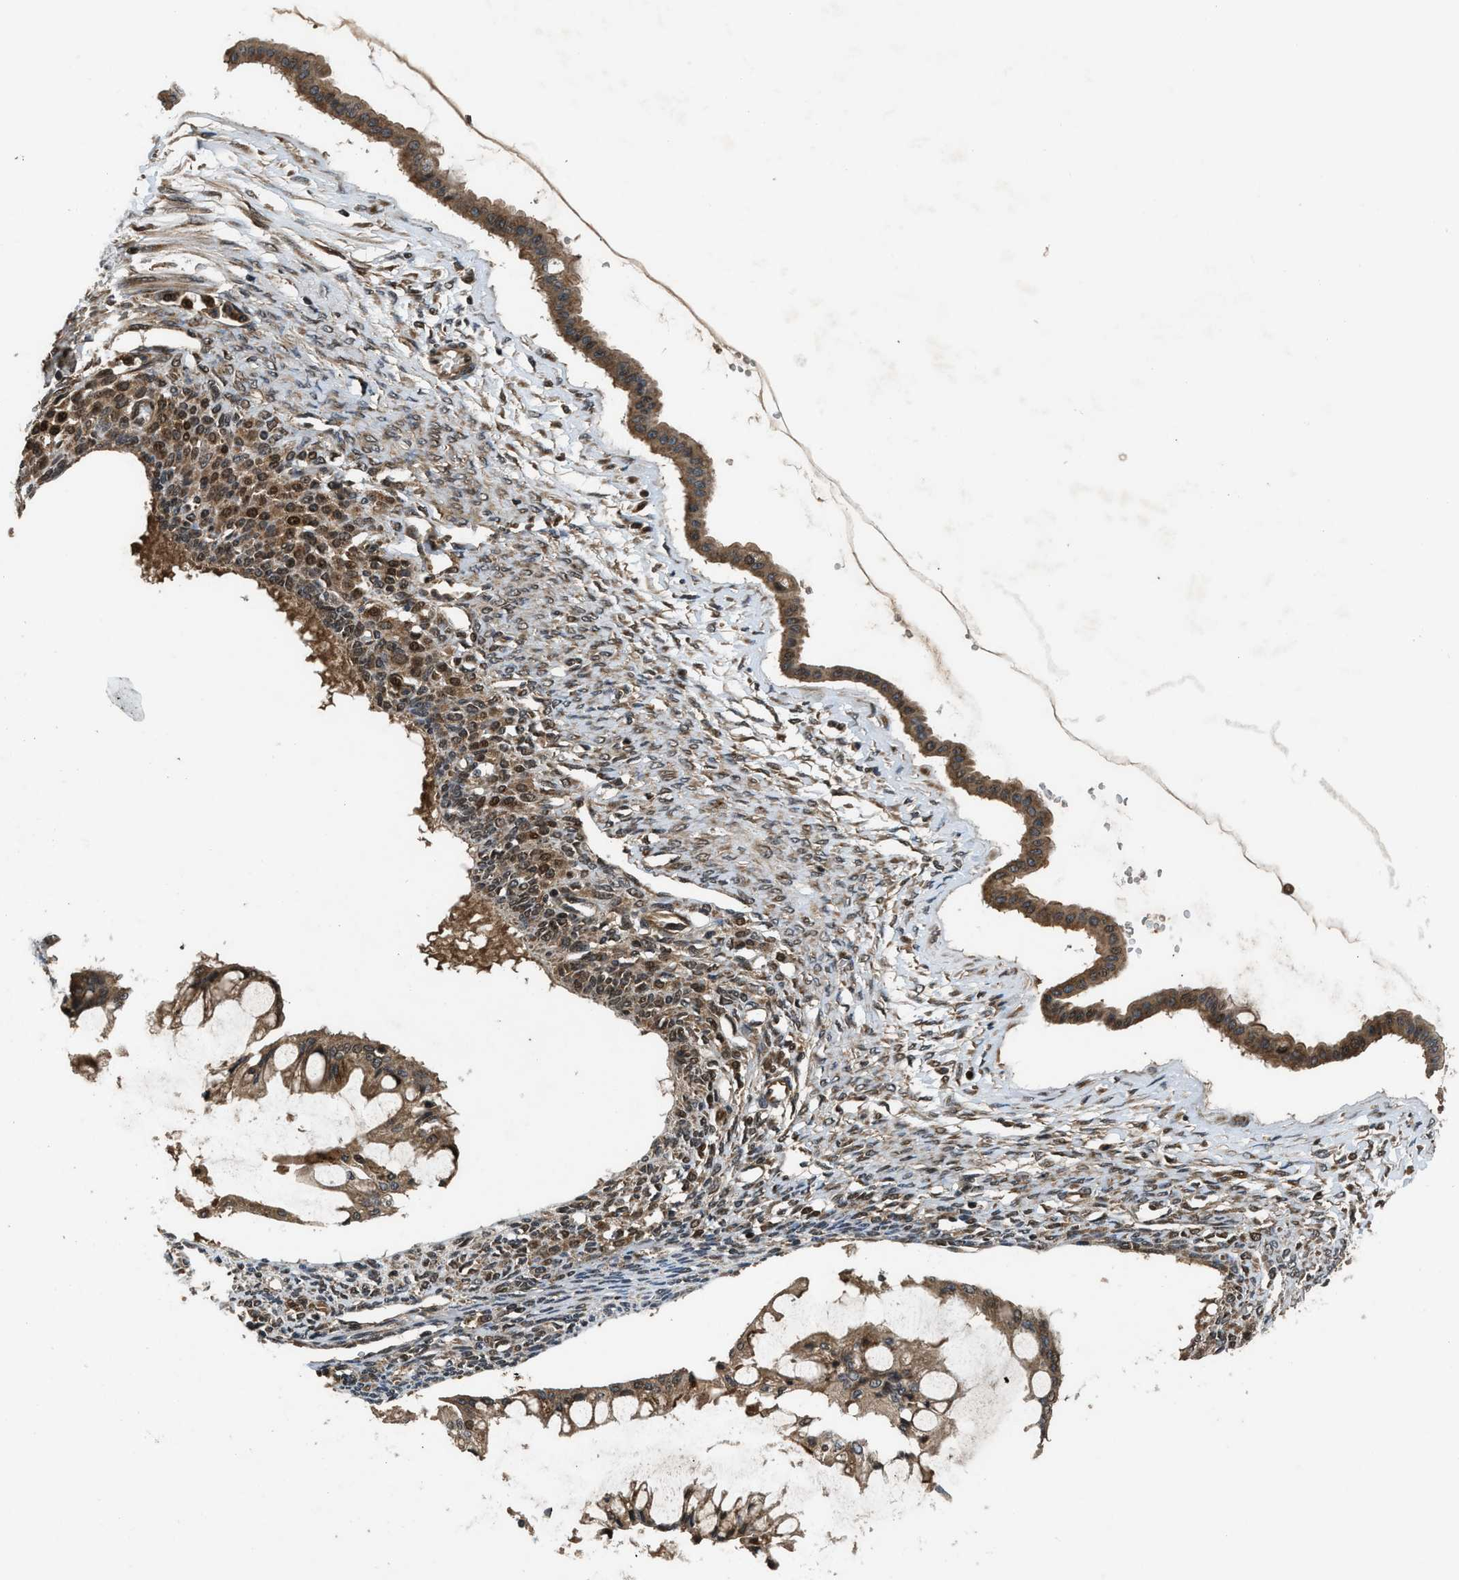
{"staining": {"intensity": "moderate", "quantity": ">75%", "location": "cytoplasmic/membranous"}, "tissue": "ovarian cancer", "cell_type": "Tumor cells", "image_type": "cancer", "snomed": [{"axis": "morphology", "description": "Cystadenocarcinoma, mucinous, NOS"}, {"axis": "topography", "description": "Ovary"}], "caption": "Protein staining of mucinous cystadenocarcinoma (ovarian) tissue displays moderate cytoplasmic/membranous positivity in about >75% of tumor cells.", "gene": "RPS6KB1", "patient": {"sex": "female", "age": 73}}